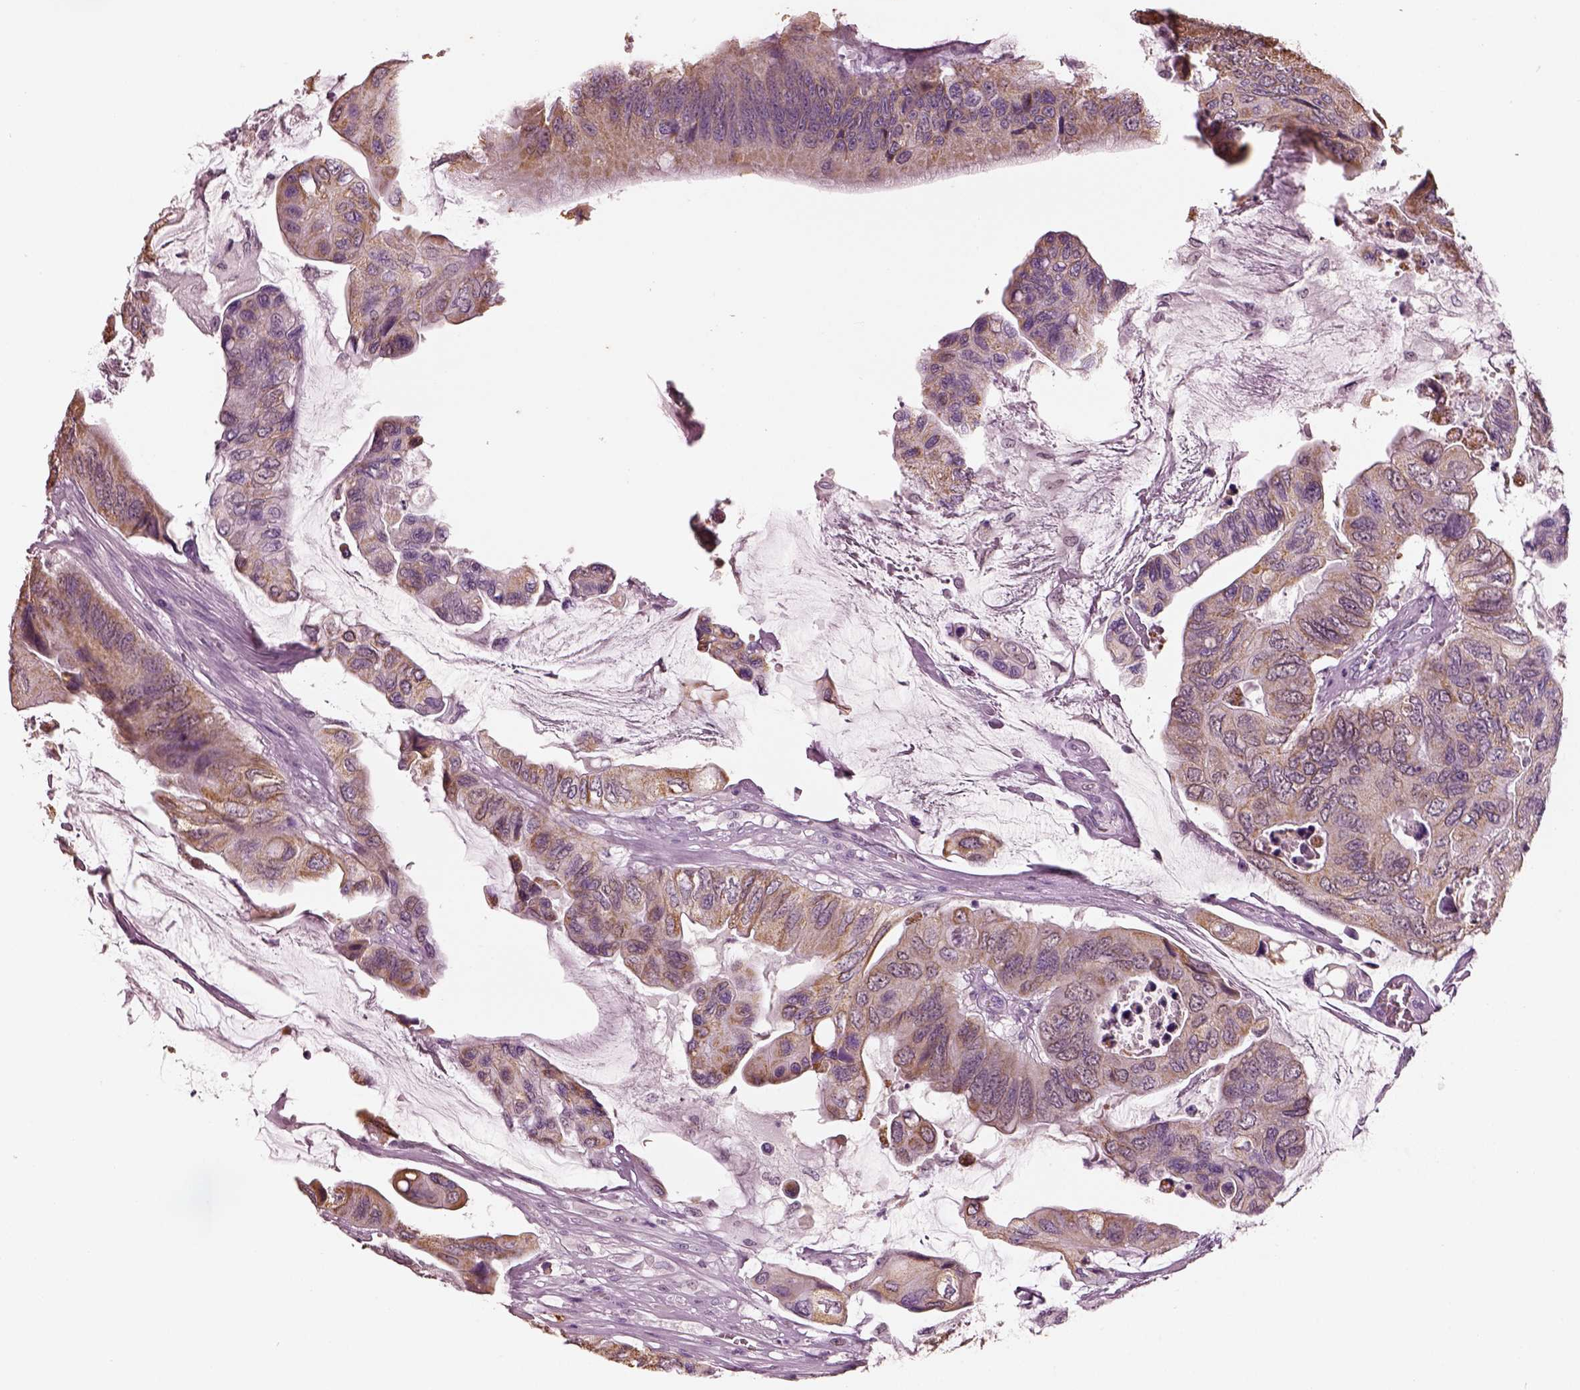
{"staining": {"intensity": "moderate", "quantity": ">75%", "location": "cytoplasmic/membranous"}, "tissue": "colorectal cancer", "cell_type": "Tumor cells", "image_type": "cancer", "snomed": [{"axis": "morphology", "description": "Adenocarcinoma, NOS"}, {"axis": "topography", "description": "Rectum"}], "caption": "High-power microscopy captured an immunohistochemistry (IHC) micrograph of colorectal cancer, revealing moderate cytoplasmic/membranous staining in about >75% of tumor cells.", "gene": "ELSPBP1", "patient": {"sex": "male", "age": 63}}